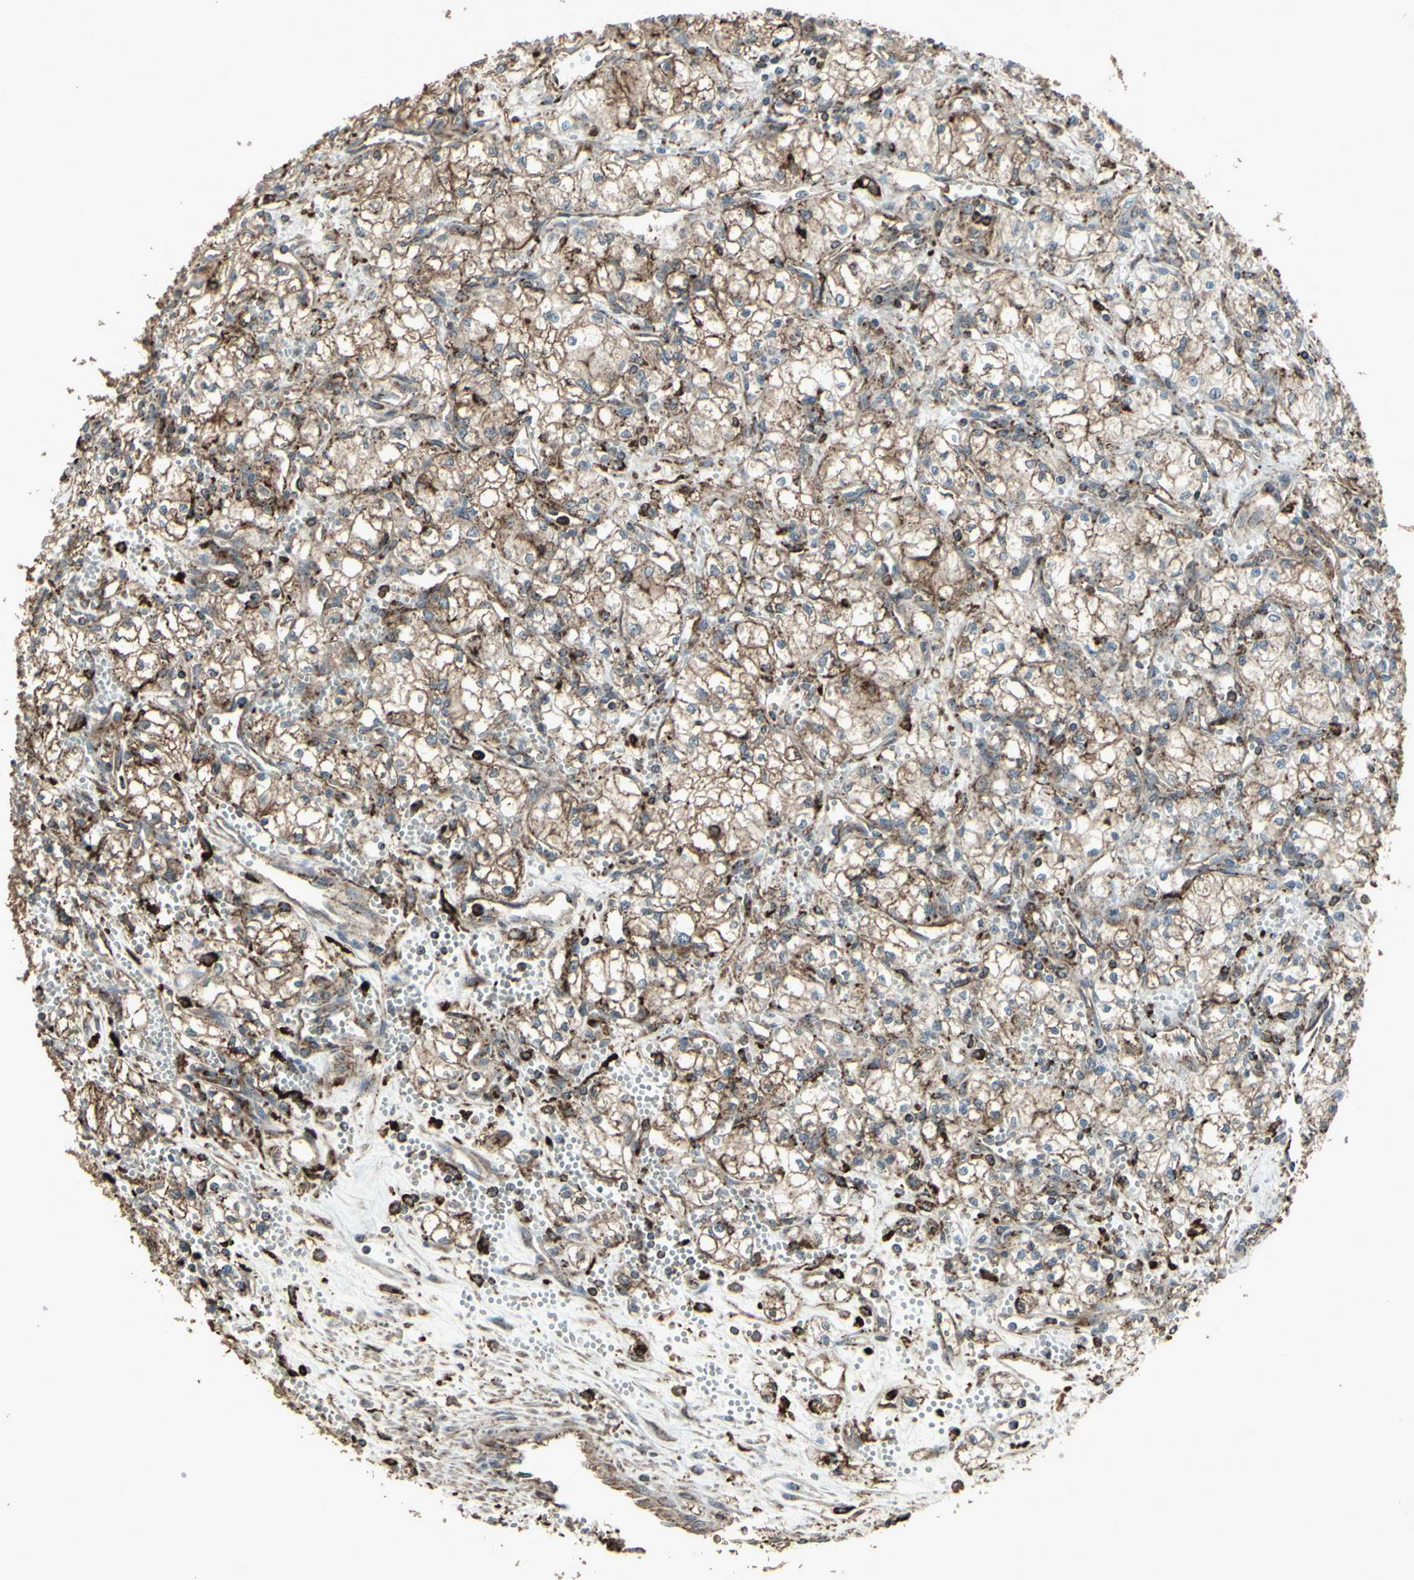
{"staining": {"intensity": "moderate", "quantity": ">75%", "location": "cytoplasmic/membranous"}, "tissue": "renal cancer", "cell_type": "Tumor cells", "image_type": "cancer", "snomed": [{"axis": "morphology", "description": "Normal tissue, NOS"}, {"axis": "morphology", "description": "Adenocarcinoma, NOS"}, {"axis": "topography", "description": "Kidney"}], "caption": "Brown immunohistochemical staining in renal cancer (adenocarcinoma) displays moderate cytoplasmic/membranous expression in approximately >75% of tumor cells.", "gene": "SMO", "patient": {"sex": "male", "age": 59}}